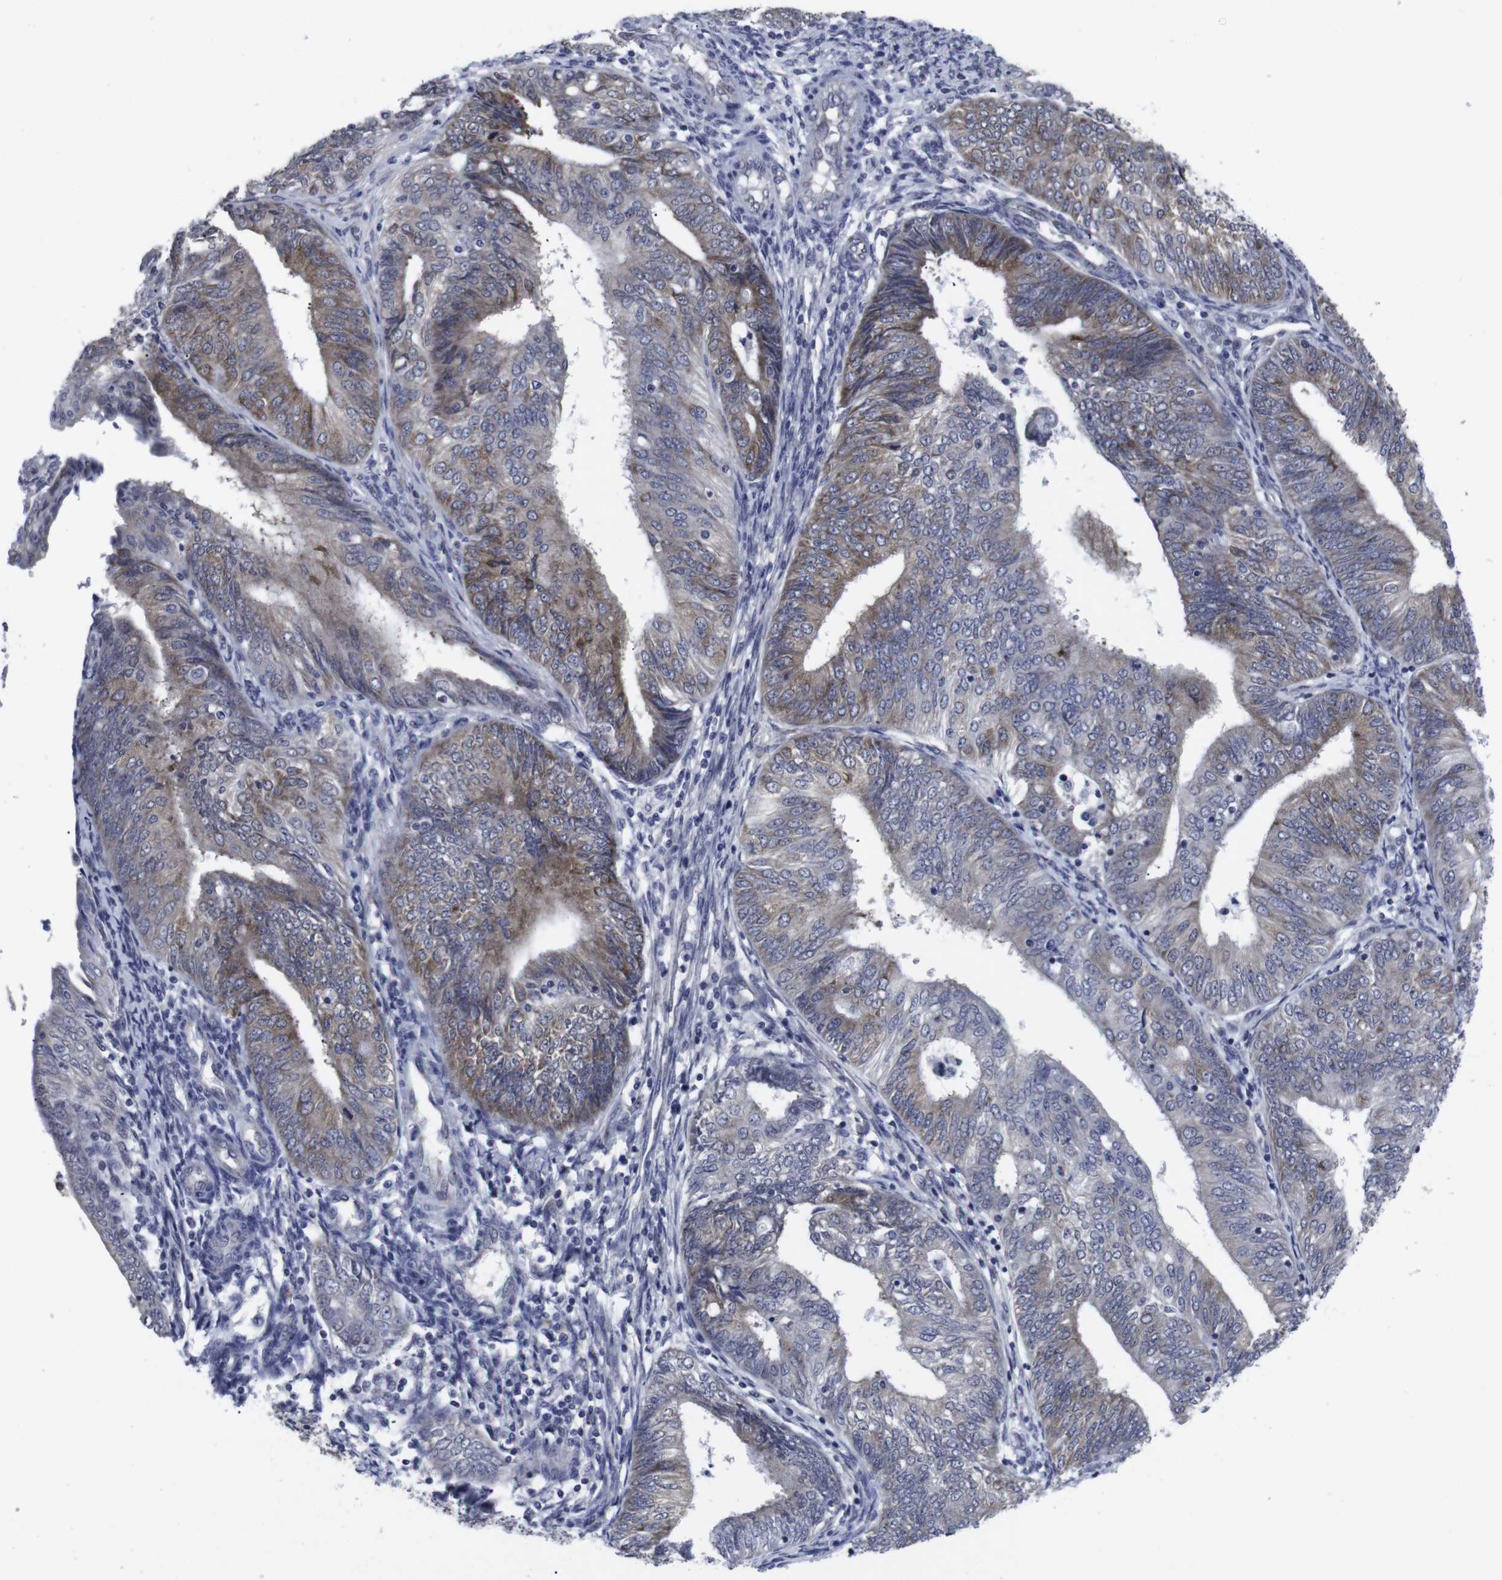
{"staining": {"intensity": "moderate", "quantity": "25%-75%", "location": "cytoplasmic/membranous"}, "tissue": "endometrial cancer", "cell_type": "Tumor cells", "image_type": "cancer", "snomed": [{"axis": "morphology", "description": "Adenocarcinoma, NOS"}, {"axis": "topography", "description": "Endometrium"}], "caption": "A brown stain highlights moderate cytoplasmic/membranous expression of a protein in human endometrial cancer tumor cells. (DAB (3,3'-diaminobenzidine) IHC with brightfield microscopy, high magnification).", "gene": "GEMIN2", "patient": {"sex": "female", "age": 58}}